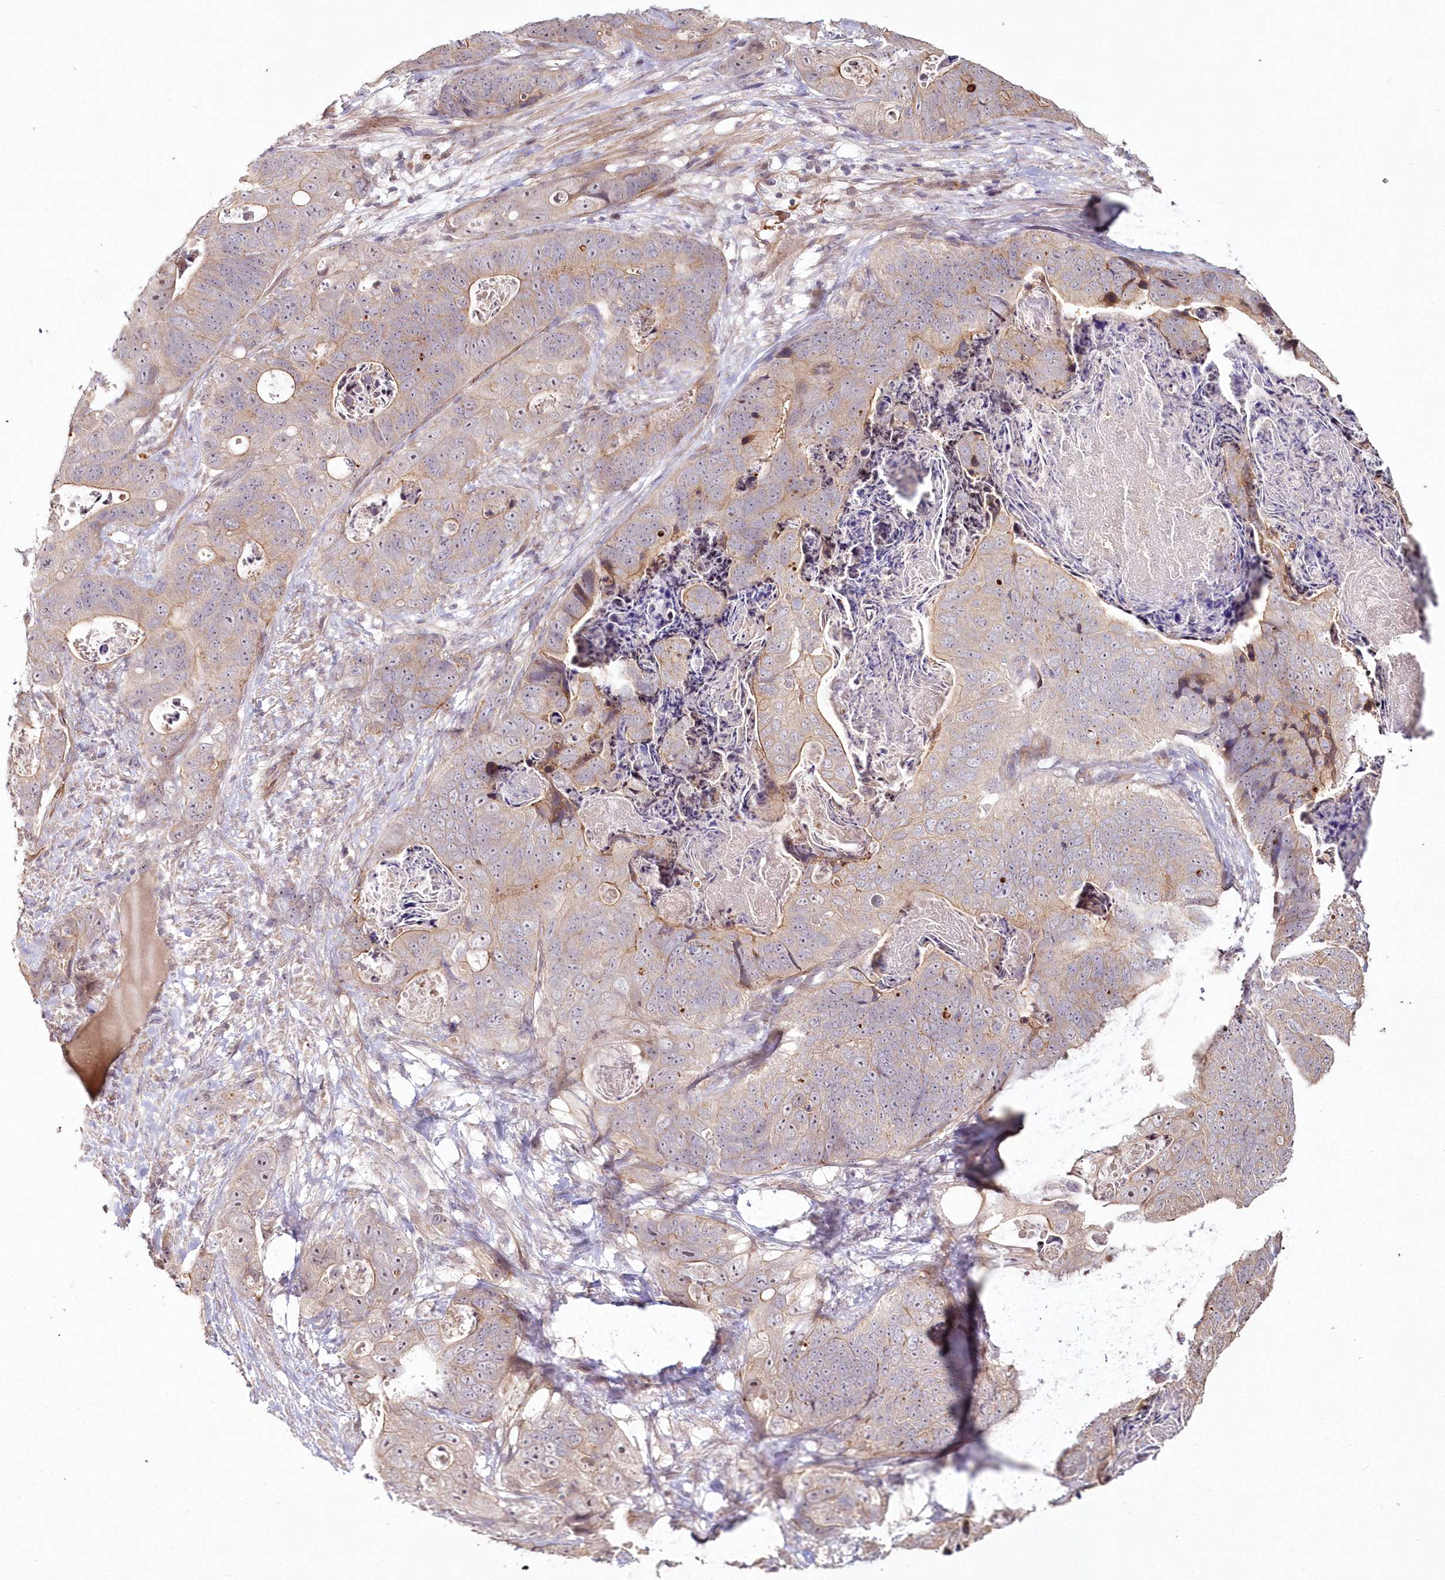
{"staining": {"intensity": "weak", "quantity": "<25%", "location": "cytoplasmic/membranous"}, "tissue": "stomach cancer", "cell_type": "Tumor cells", "image_type": "cancer", "snomed": [{"axis": "morphology", "description": "Normal tissue, NOS"}, {"axis": "morphology", "description": "Adenocarcinoma, NOS"}, {"axis": "topography", "description": "Stomach"}], "caption": "This image is of stomach cancer (adenocarcinoma) stained with immunohistochemistry to label a protein in brown with the nuclei are counter-stained blue. There is no positivity in tumor cells.", "gene": "HYCC2", "patient": {"sex": "female", "age": 89}}